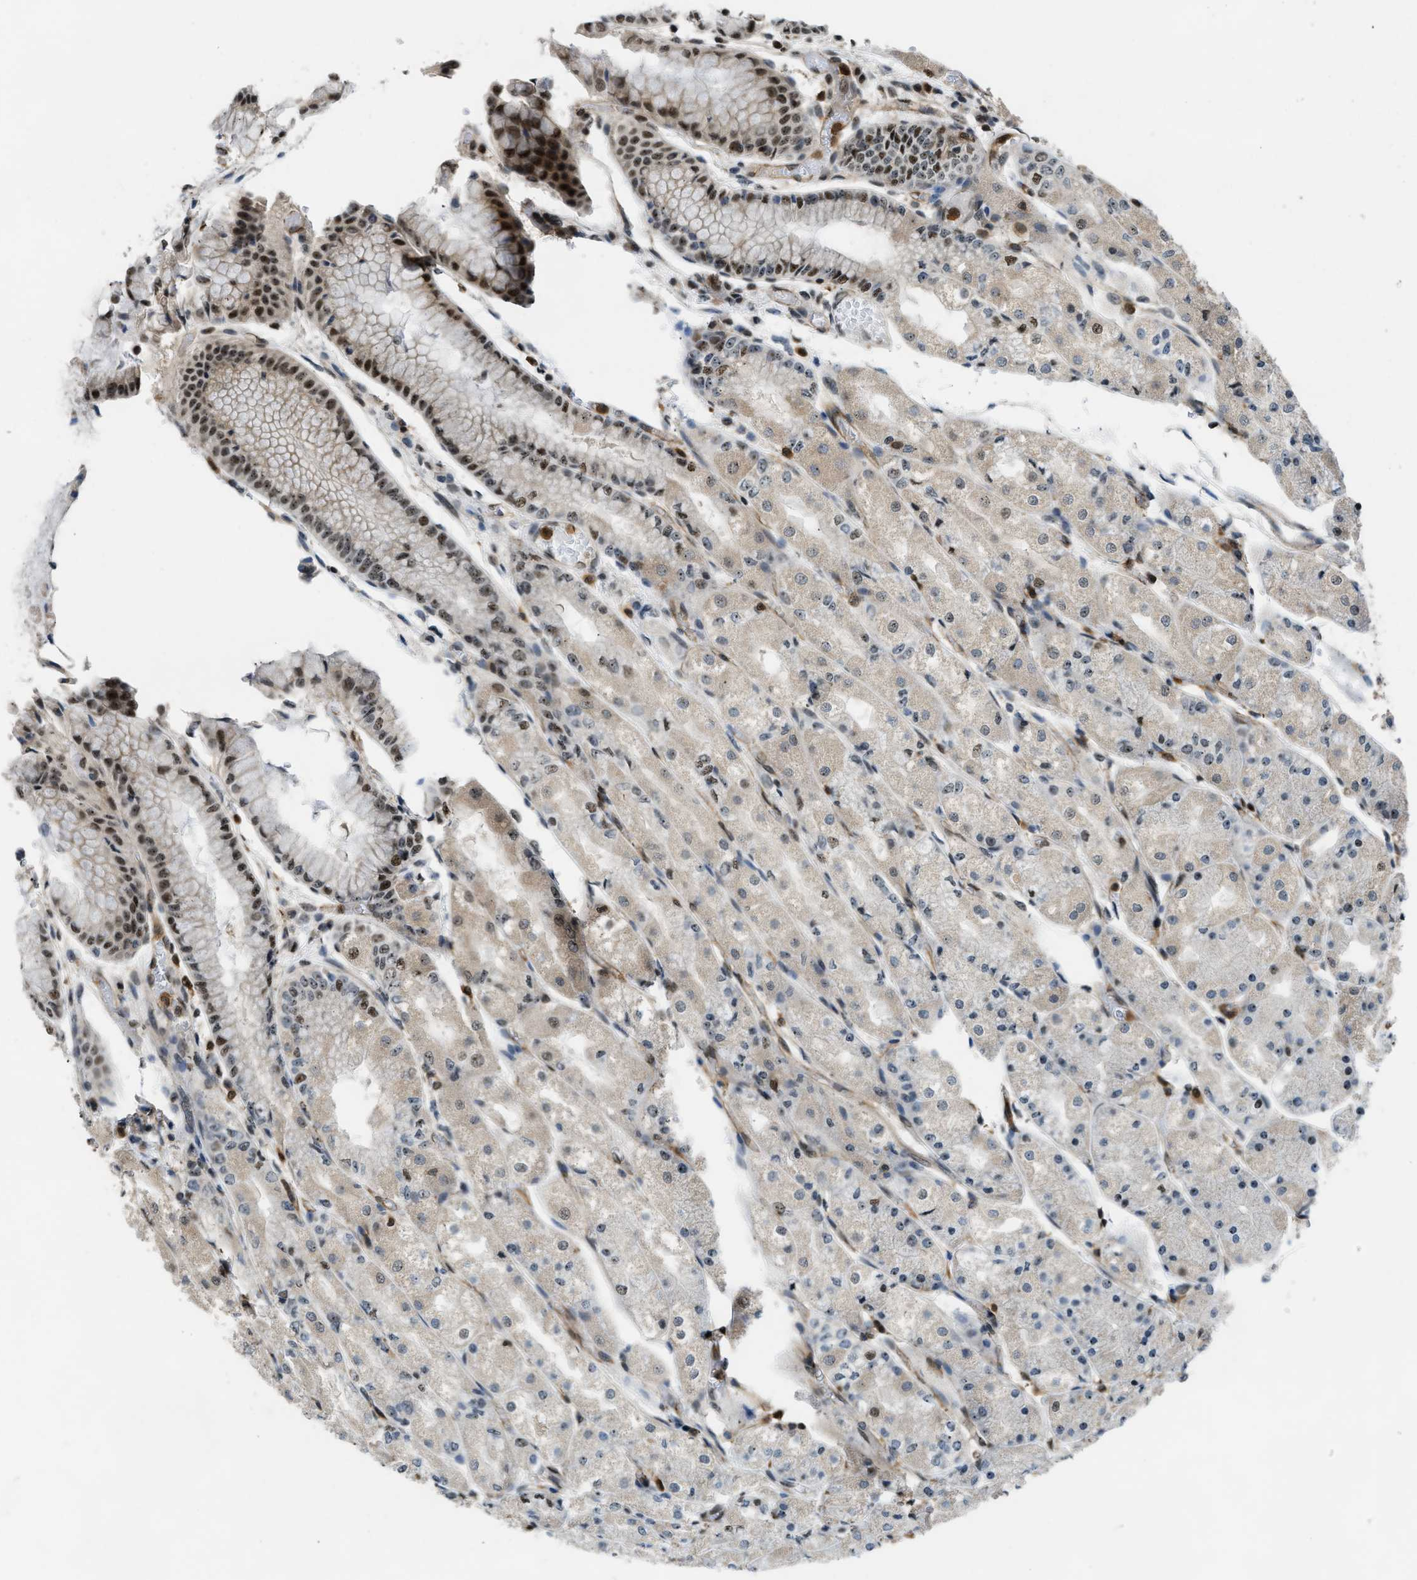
{"staining": {"intensity": "strong", "quantity": "25%-75%", "location": "nuclear"}, "tissue": "stomach", "cell_type": "Glandular cells", "image_type": "normal", "snomed": [{"axis": "morphology", "description": "Normal tissue, NOS"}, {"axis": "topography", "description": "Stomach, upper"}], "caption": "Human stomach stained for a protein (brown) displays strong nuclear positive positivity in about 25%-75% of glandular cells.", "gene": "E2F1", "patient": {"sex": "male", "age": 72}}